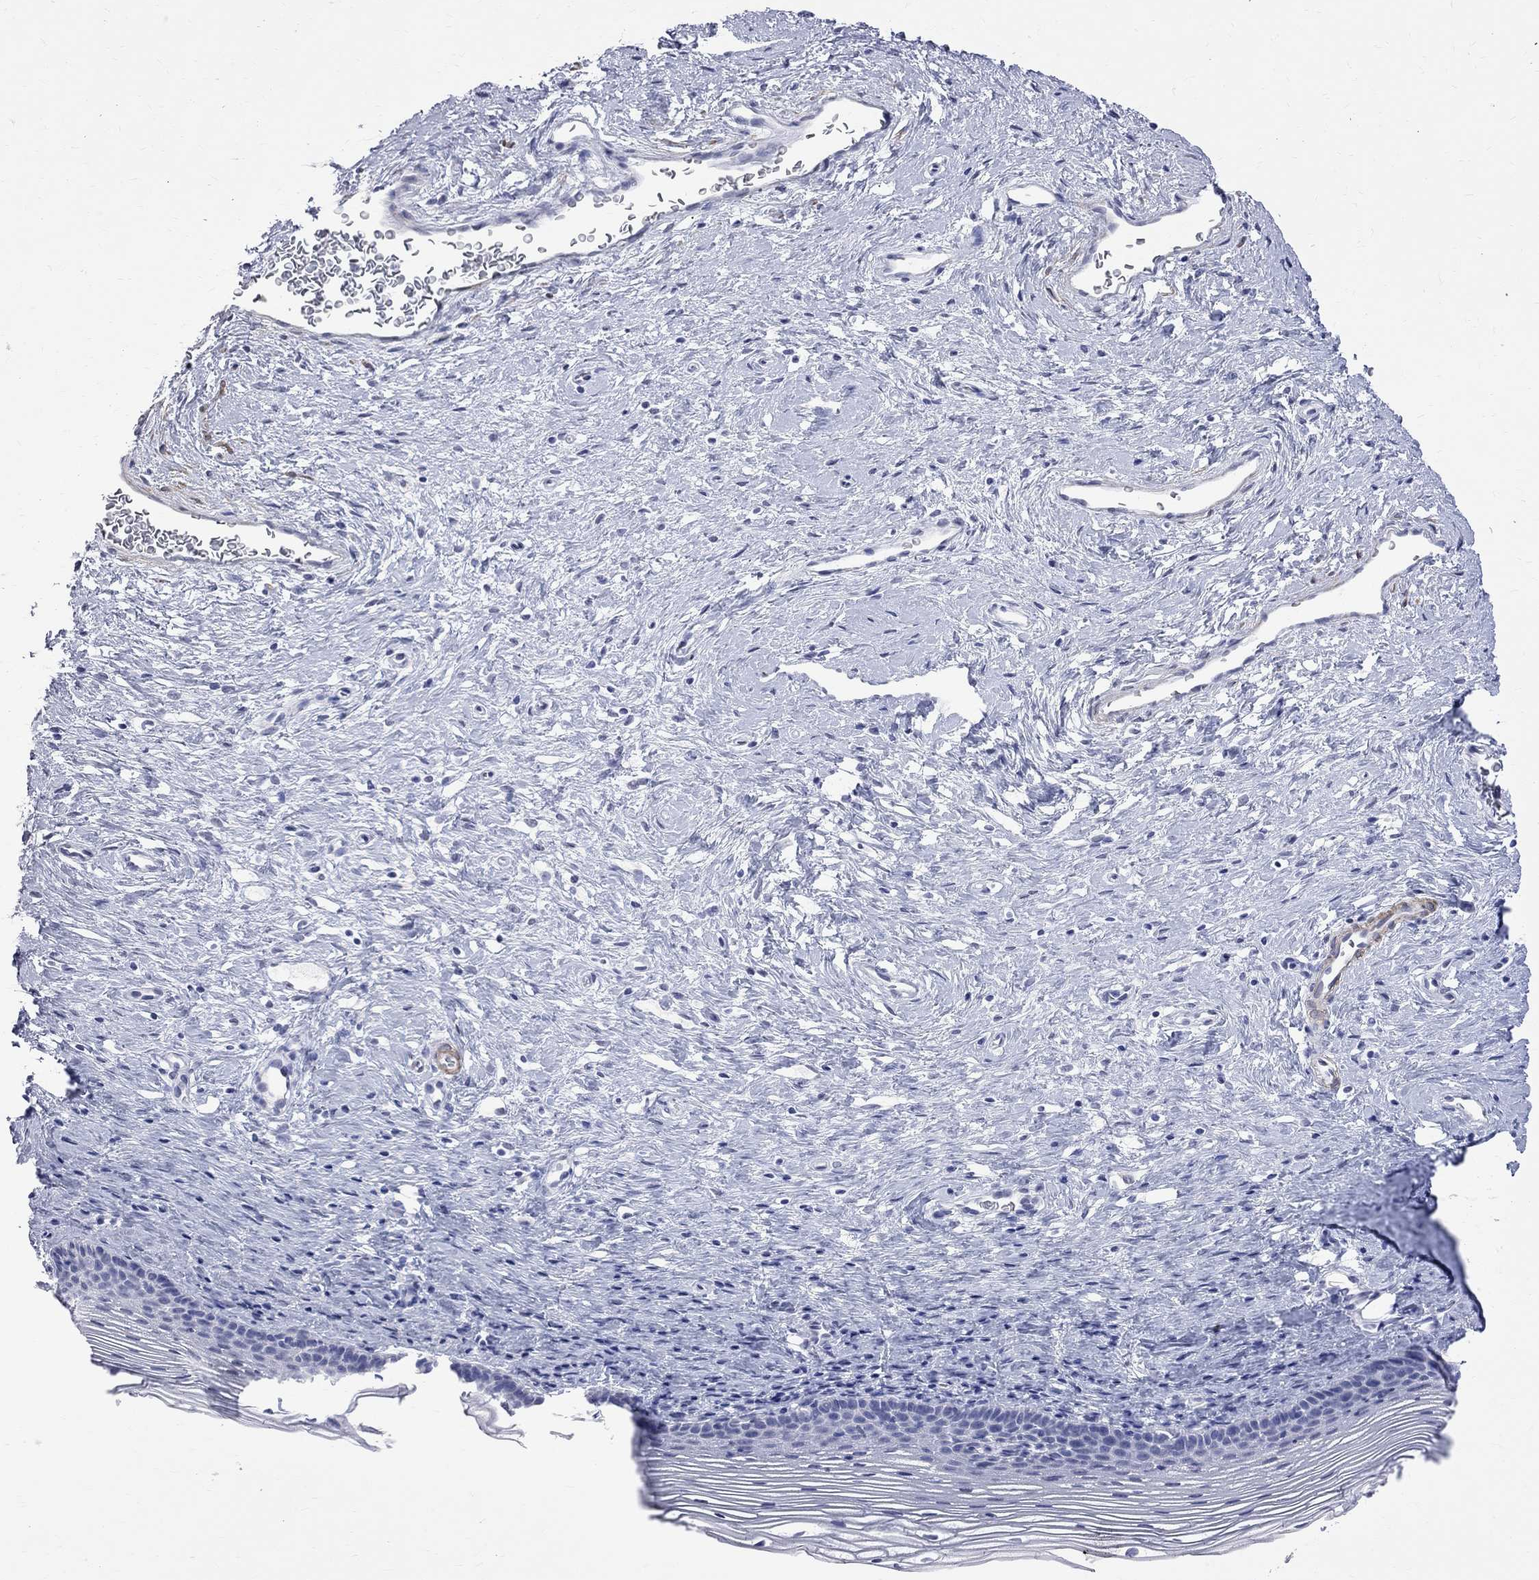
{"staining": {"intensity": "strong", "quantity": ">75%", "location": "cytoplasmic/membranous"}, "tissue": "cervix", "cell_type": "Glandular cells", "image_type": "normal", "snomed": [{"axis": "morphology", "description": "Normal tissue, NOS"}, {"axis": "topography", "description": "Cervix"}], "caption": "Cervix stained for a protein (brown) demonstrates strong cytoplasmic/membranous positive expression in approximately >75% of glandular cells.", "gene": "BPIFB1", "patient": {"sex": "female", "age": 39}}